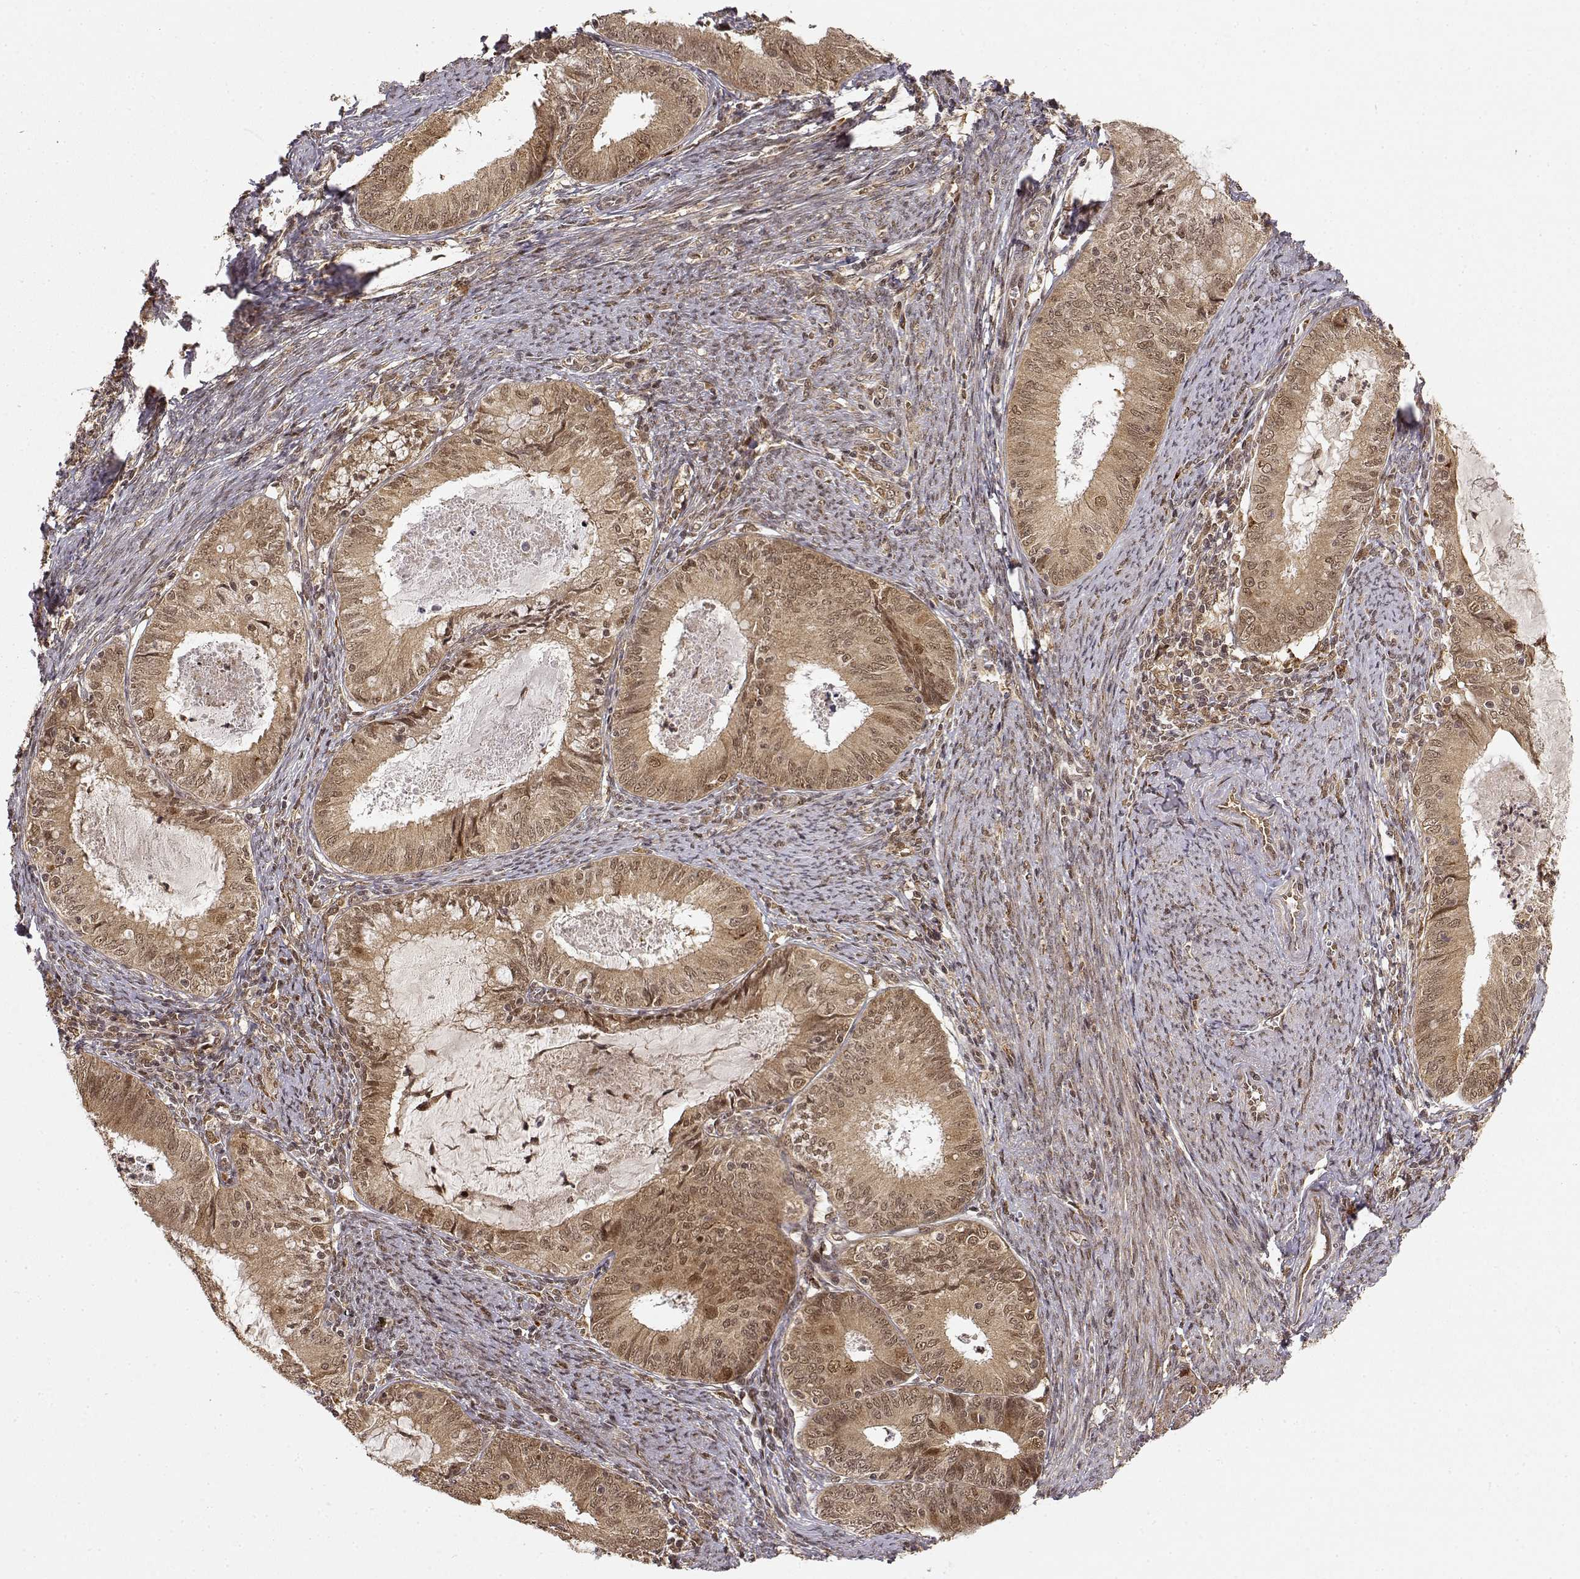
{"staining": {"intensity": "moderate", "quantity": ">75%", "location": "cytoplasmic/membranous,nuclear"}, "tissue": "endometrial cancer", "cell_type": "Tumor cells", "image_type": "cancer", "snomed": [{"axis": "morphology", "description": "Adenocarcinoma, NOS"}, {"axis": "topography", "description": "Endometrium"}], "caption": "An immunohistochemistry histopathology image of tumor tissue is shown. Protein staining in brown highlights moderate cytoplasmic/membranous and nuclear positivity in endometrial adenocarcinoma within tumor cells.", "gene": "MAEA", "patient": {"sex": "female", "age": 57}}